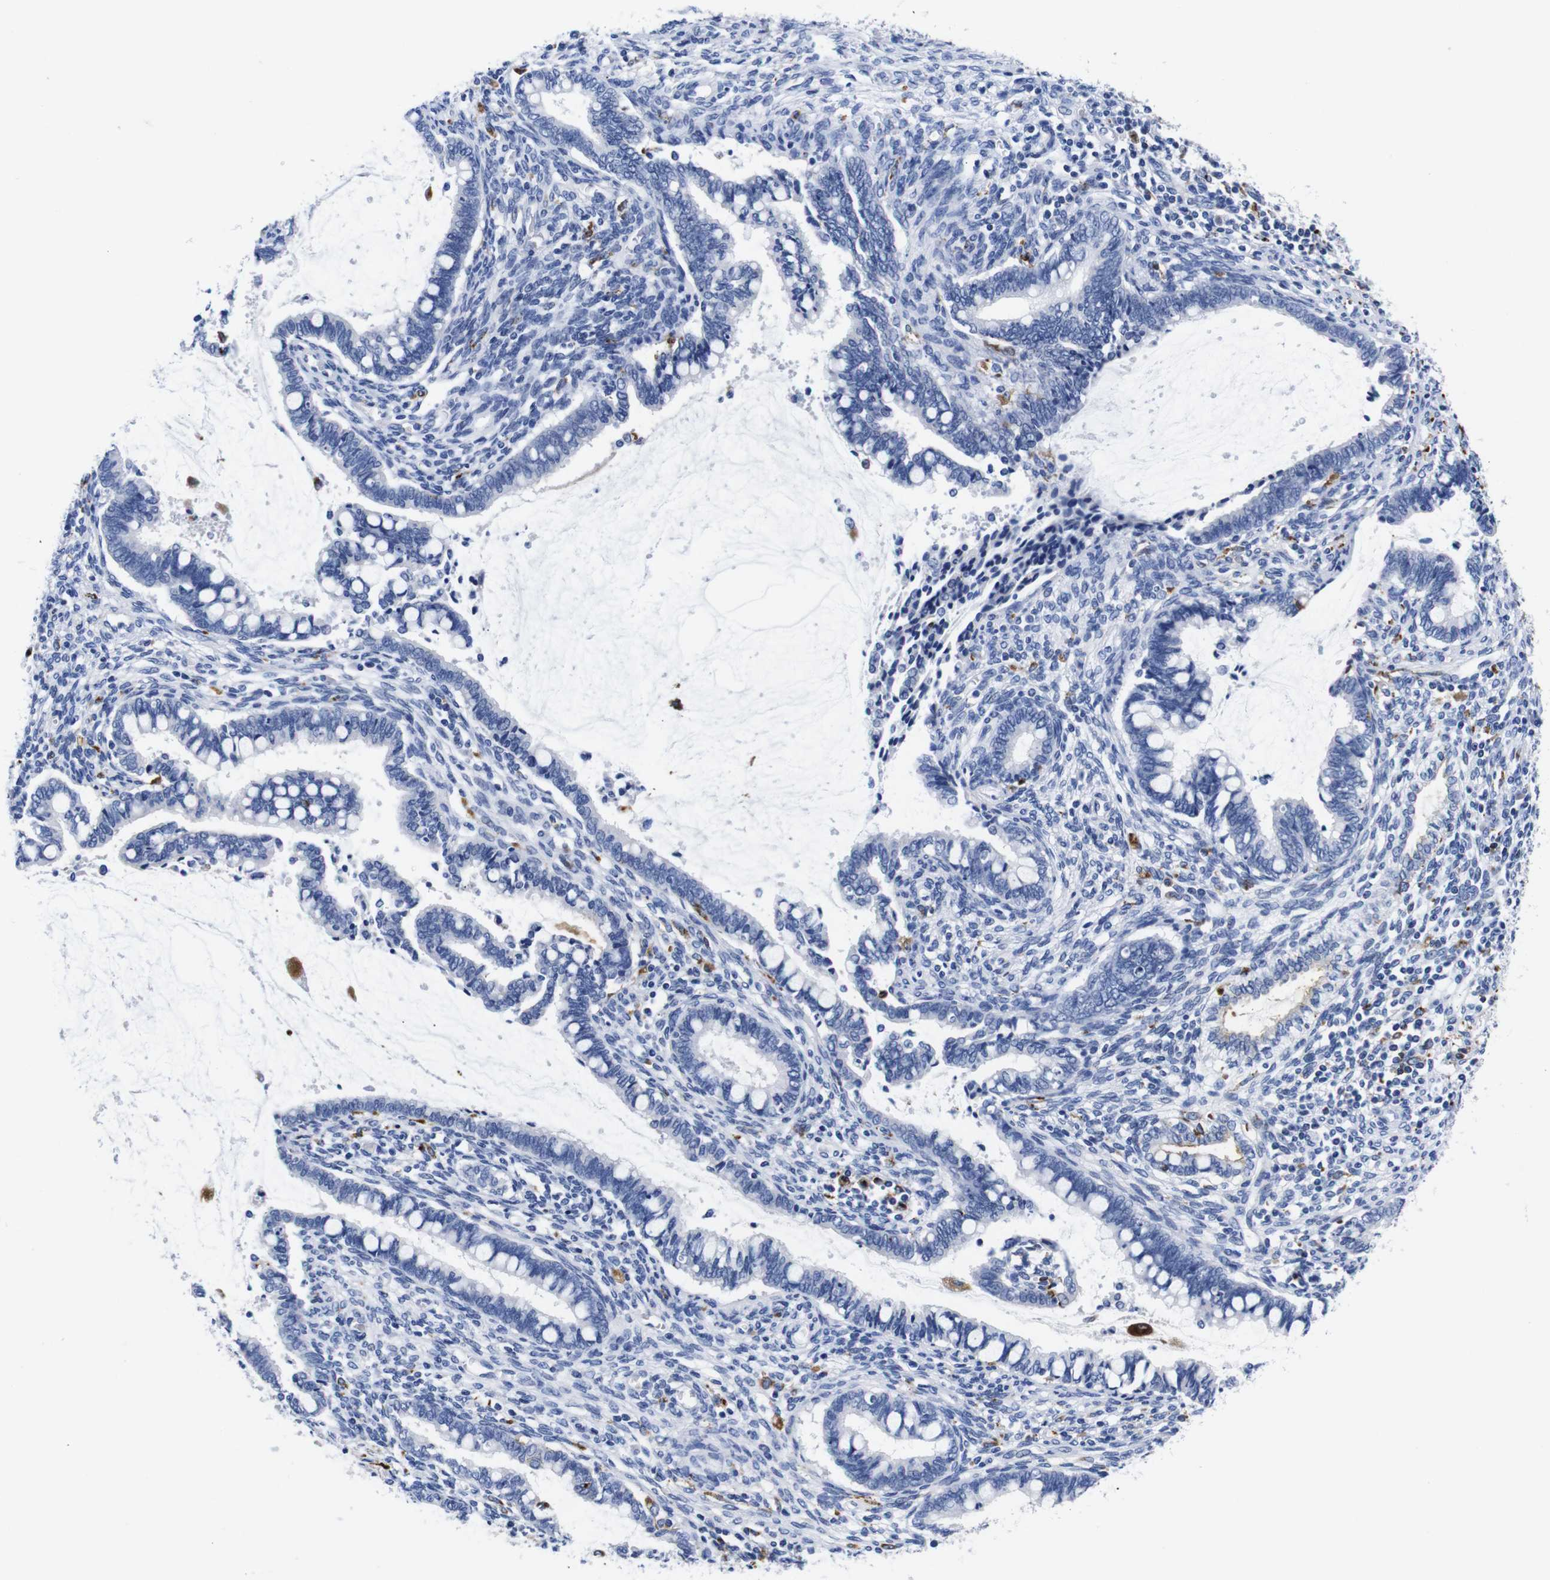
{"staining": {"intensity": "negative", "quantity": "none", "location": "none"}, "tissue": "cervical cancer", "cell_type": "Tumor cells", "image_type": "cancer", "snomed": [{"axis": "morphology", "description": "Adenocarcinoma, NOS"}, {"axis": "topography", "description": "Cervix"}], "caption": "Immunohistochemical staining of human adenocarcinoma (cervical) displays no significant staining in tumor cells.", "gene": "HLA-DMB", "patient": {"sex": "female", "age": 44}}